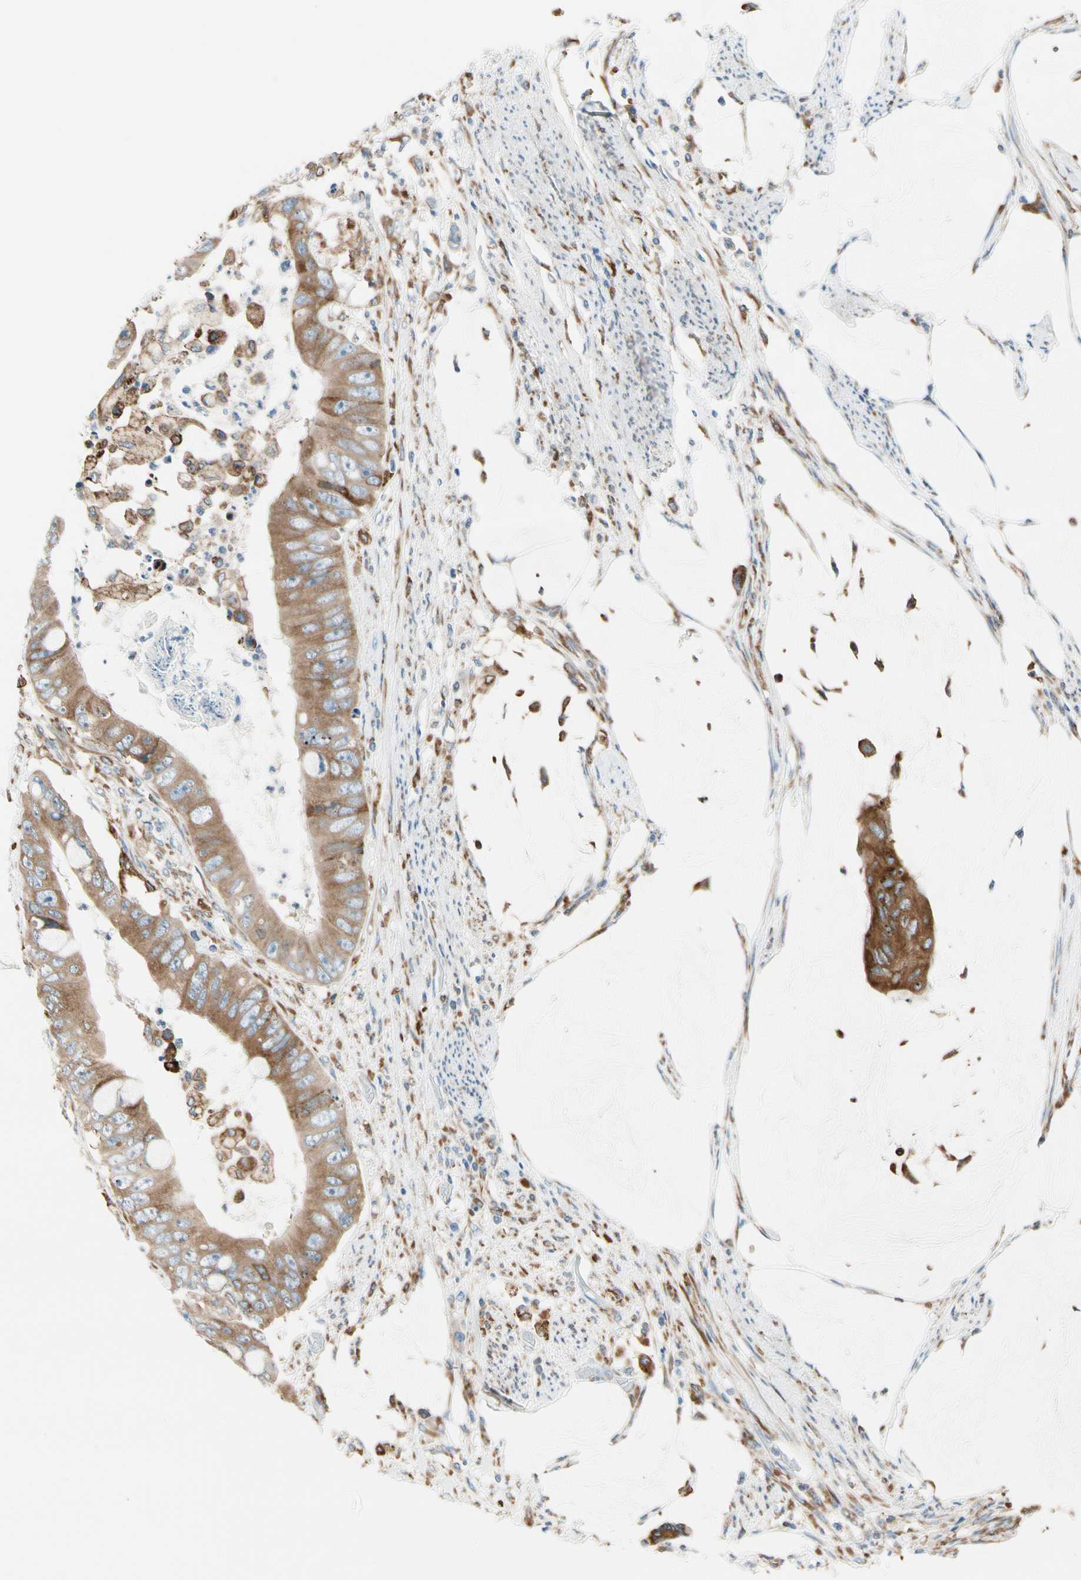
{"staining": {"intensity": "moderate", "quantity": ">75%", "location": "cytoplasmic/membranous"}, "tissue": "colorectal cancer", "cell_type": "Tumor cells", "image_type": "cancer", "snomed": [{"axis": "morphology", "description": "Adenocarcinoma, NOS"}, {"axis": "topography", "description": "Rectum"}], "caption": "Protein expression analysis of colorectal cancer (adenocarcinoma) displays moderate cytoplasmic/membranous positivity in approximately >75% of tumor cells.", "gene": "LRPAP1", "patient": {"sex": "female", "age": 77}}